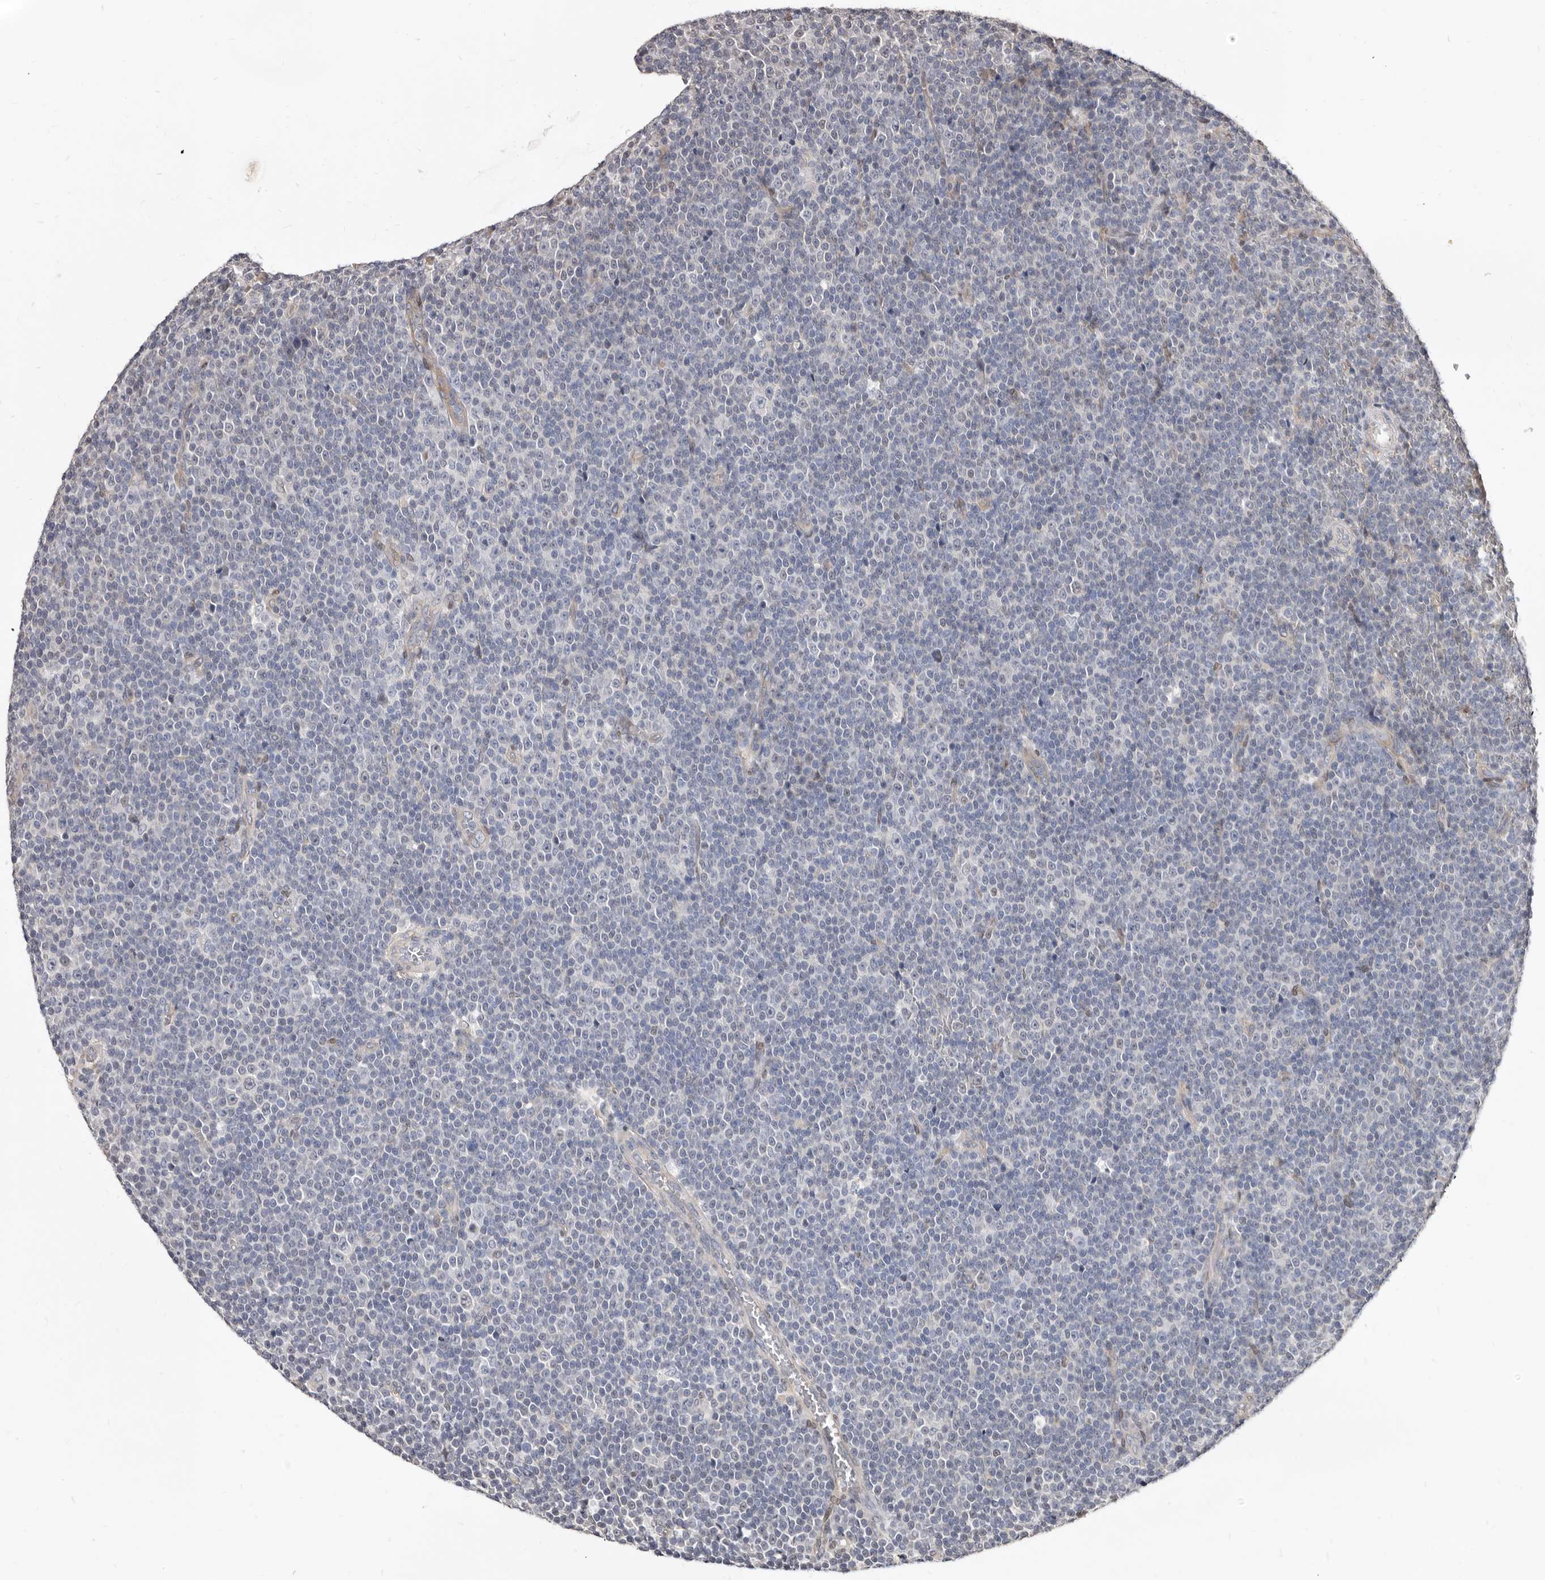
{"staining": {"intensity": "negative", "quantity": "none", "location": "none"}, "tissue": "lymphoma", "cell_type": "Tumor cells", "image_type": "cancer", "snomed": [{"axis": "morphology", "description": "Malignant lymphoma, non-Hodgkin's type, Low grade"}, {"axis": "topography", "description": "Lymph node"}], "caption": "A high-resolution micrograph shows immunohistochemistry (IHC) staining of lymphoma, which displays no significant positivity in tumor cells.", "gene": "KHDRBS2", "patient": {"sex": "female", "age": 67}}